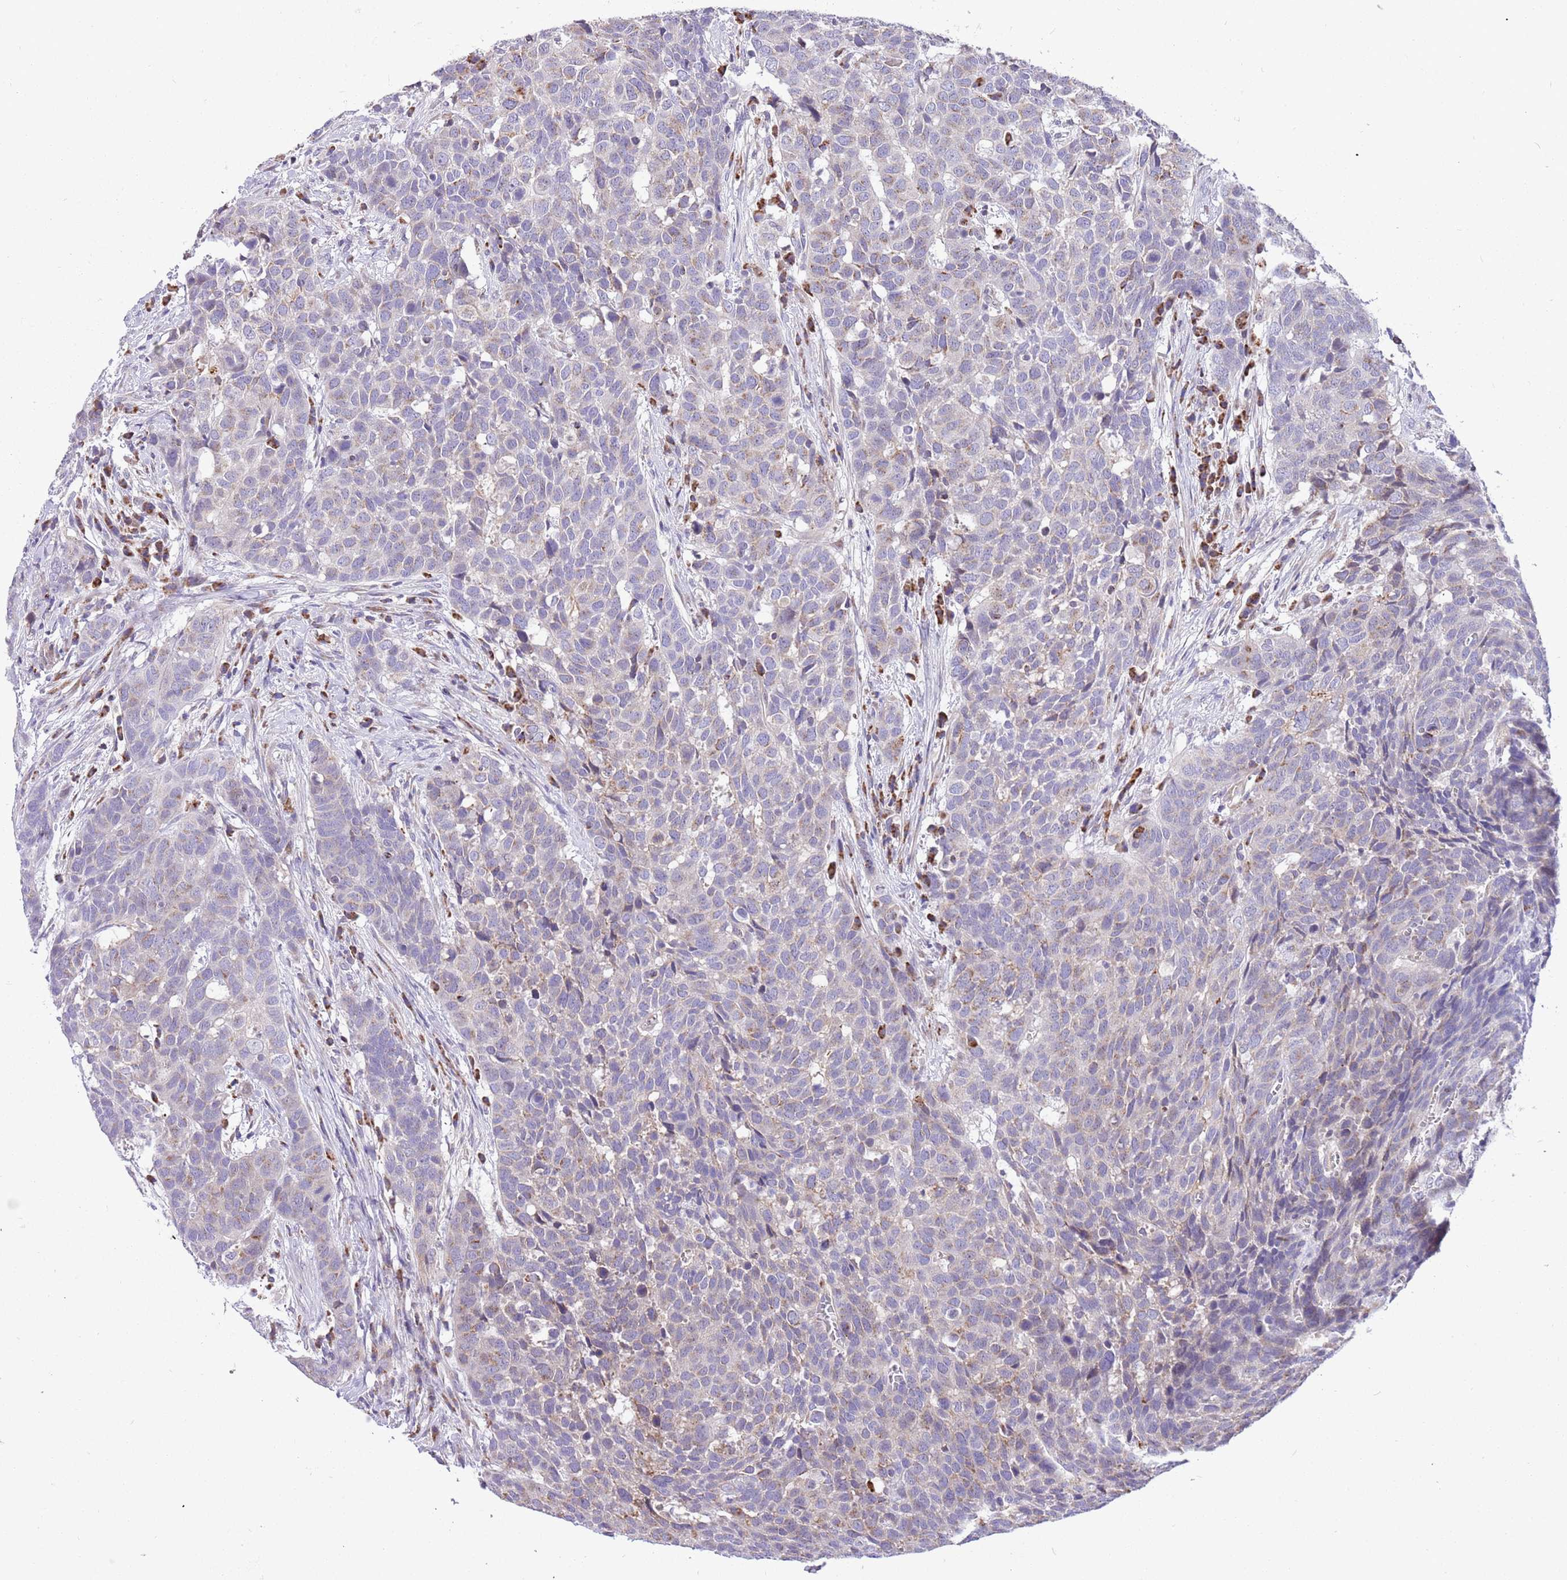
{"staining": {"intensity": "weak", "quantity": "<25%", "location": "cytoplasmic/membranous"}, "tissue": "head and neck cancer", "cell_type": "Tumor cells", "image_type": "cancer", "snomed": [{"axis": "morphology", "description": "Squamous cell carcinoma, NOS"}, {"axis": "topography", "description": "Head-Neck"}], "caption": "This micrograph is of head and neck cancer stained with immunohistochemistry to label a protein in brown with the nuclei are counter-stained blue. There is no positivity in tumor cells. Brightfield microscopy of immunohistochemistry (IHC) stained with DAB (3,3'-diaminobenzidine) (brown) and hematoxylin (blue), captured at high magnification.", "gene": "COX17", "patient": {"sex": "male", "age": 66}}